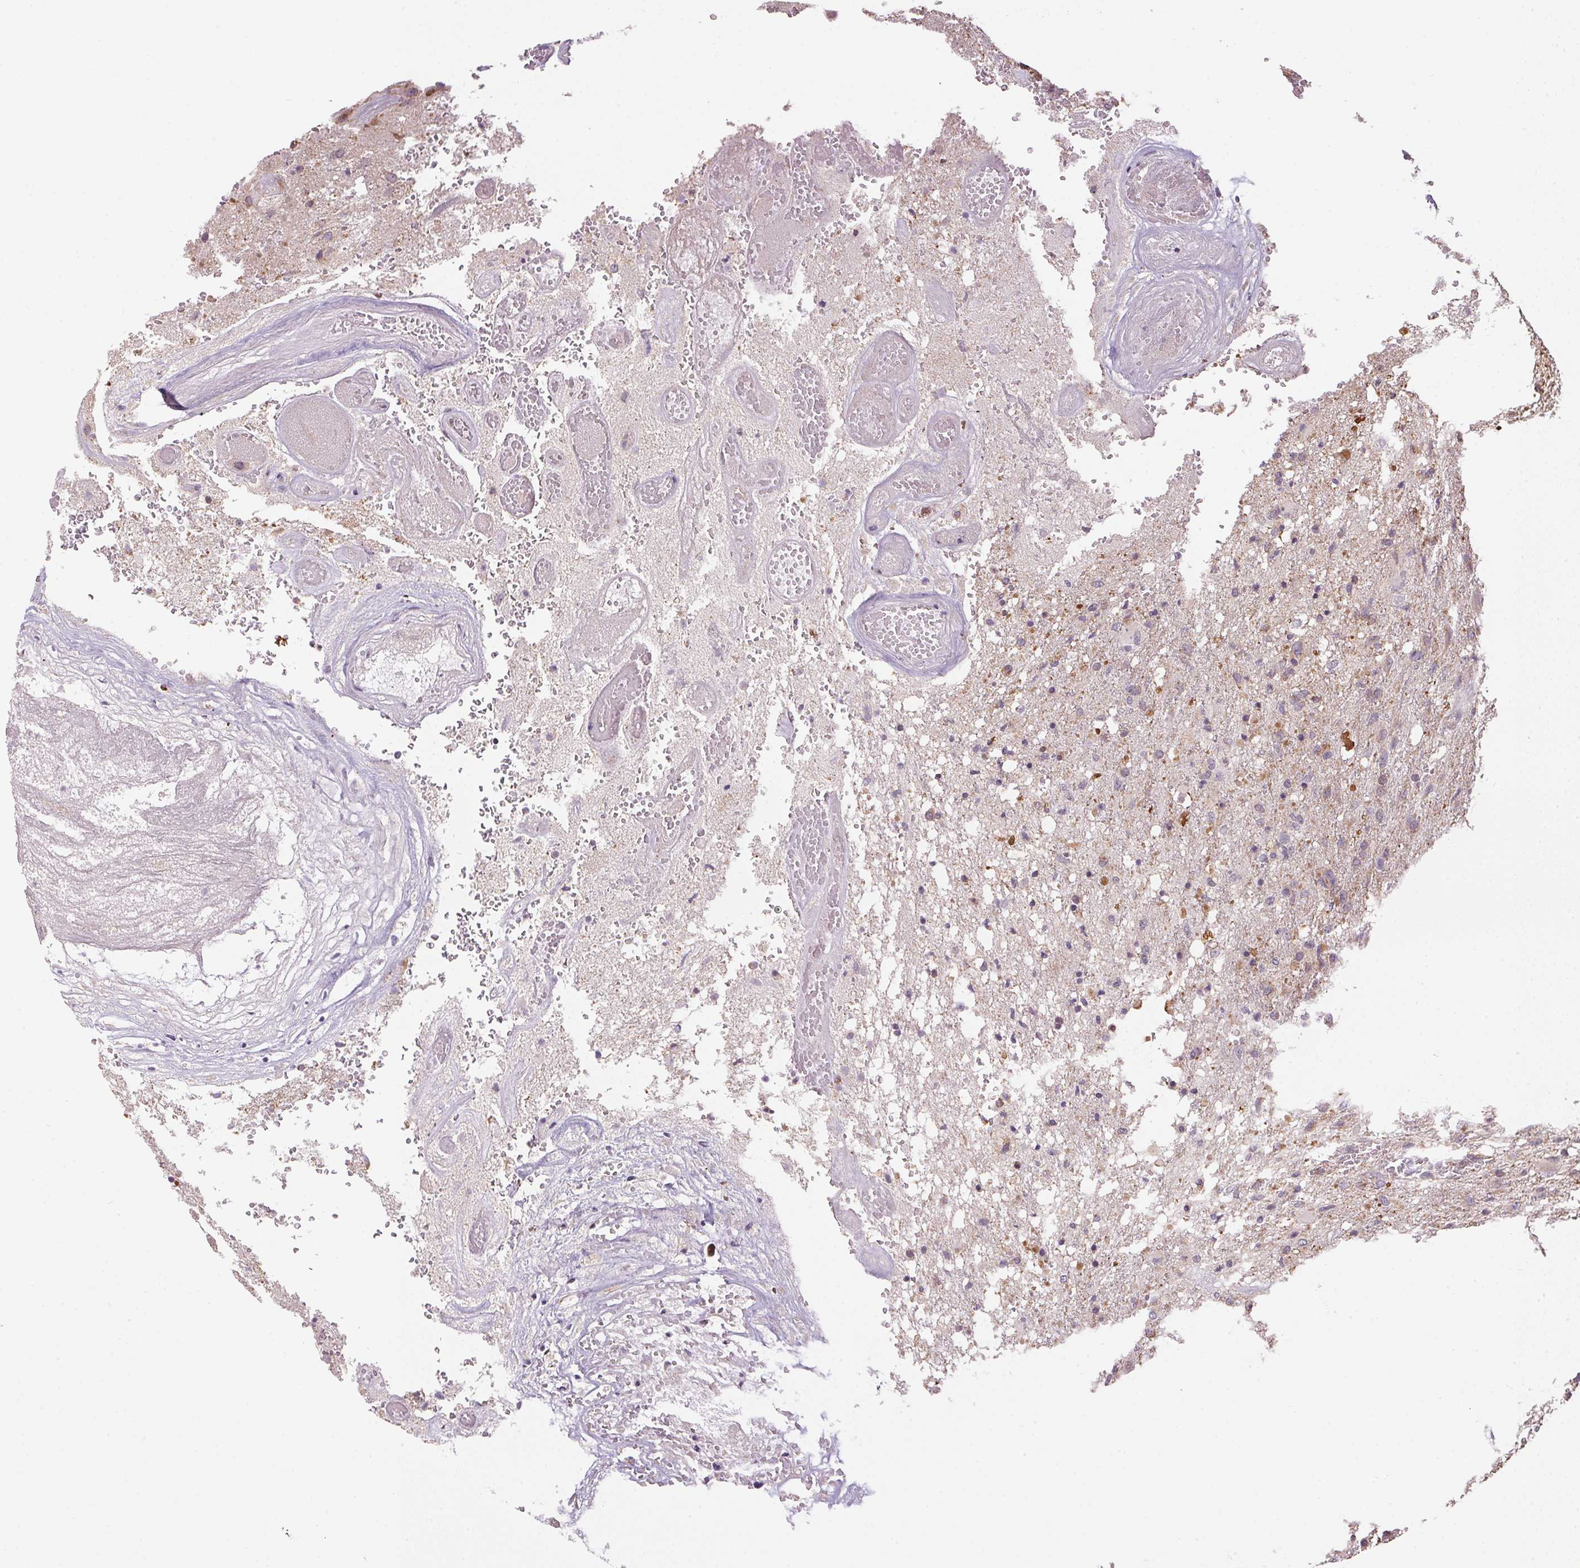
{"staining": {"intensity": "negative", "quantity": "none", "location": "none"}, "tissue": "glioma", "cell_type": "Tumor cells", "image_type": "cancer", "snomed": [{"axis": "morphology", "description": "Glioma, malignant, High grade"}, {"axis": "topography", "description": "Brain"}], "caption": "A photomicrograph of human malignant glioma (high-grade) is negative for staining in tumor cells.", "gene": "SC5D", "patient": {"sex": "female", "age": 74}}